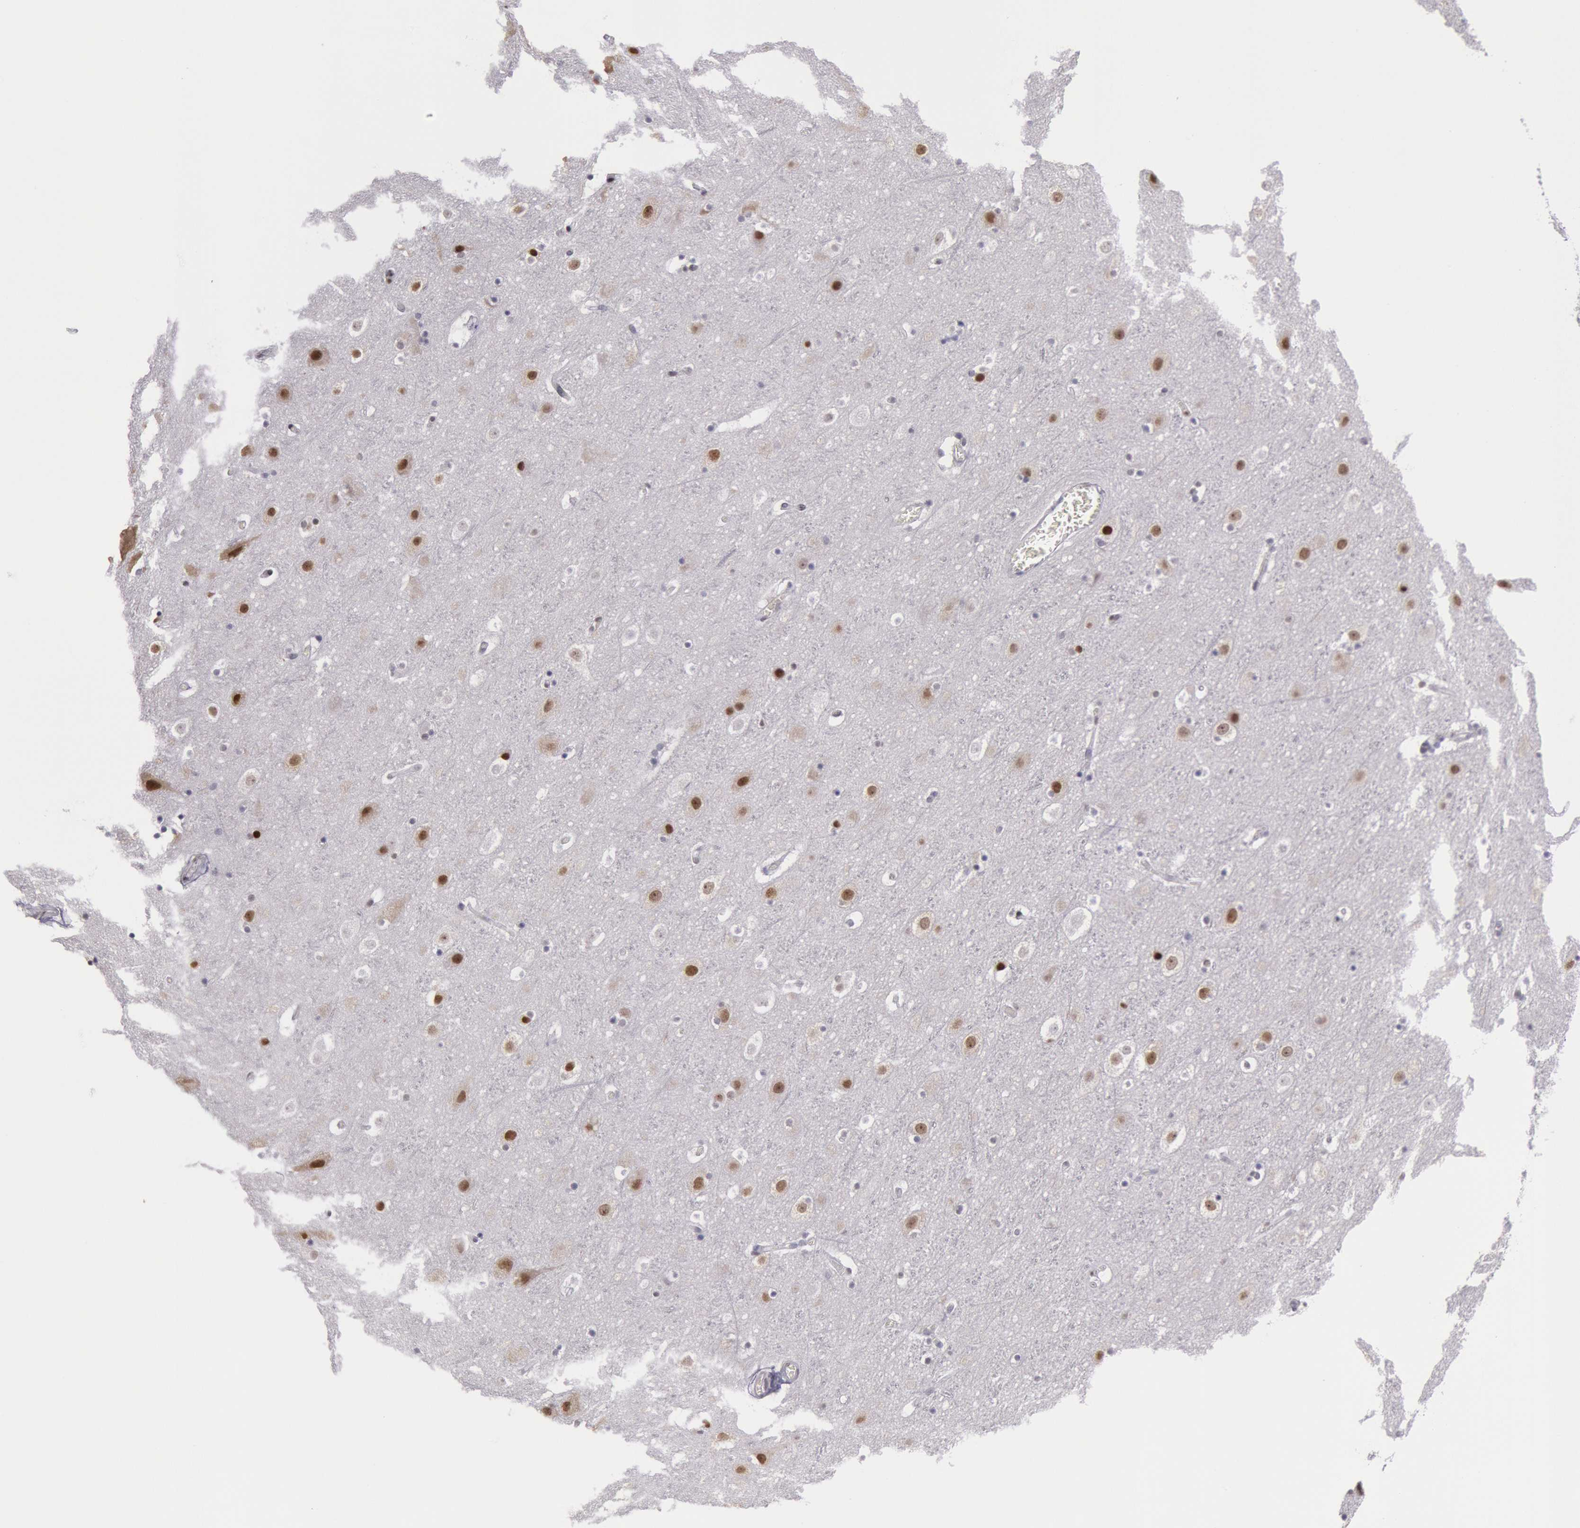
{"staining": {"intensity": "negative", "quantity": "none", "location": "none"}, "tissue": "cerebral cortex", "cell_type": "Endothelial cells", "image_type": "normal", "snomed": [{"axis": "morphology", "description": "Normal tissue, NOS"}, {"axis": "topography", "description": "Cerebral cortex"}], "caption": "An IHC image of normal cerebral cortex is shown. There is no staining in endothelial cells of cerebral cortex.", "gene": "NKAP", "patient": {"sex": "male", "age": 45}}